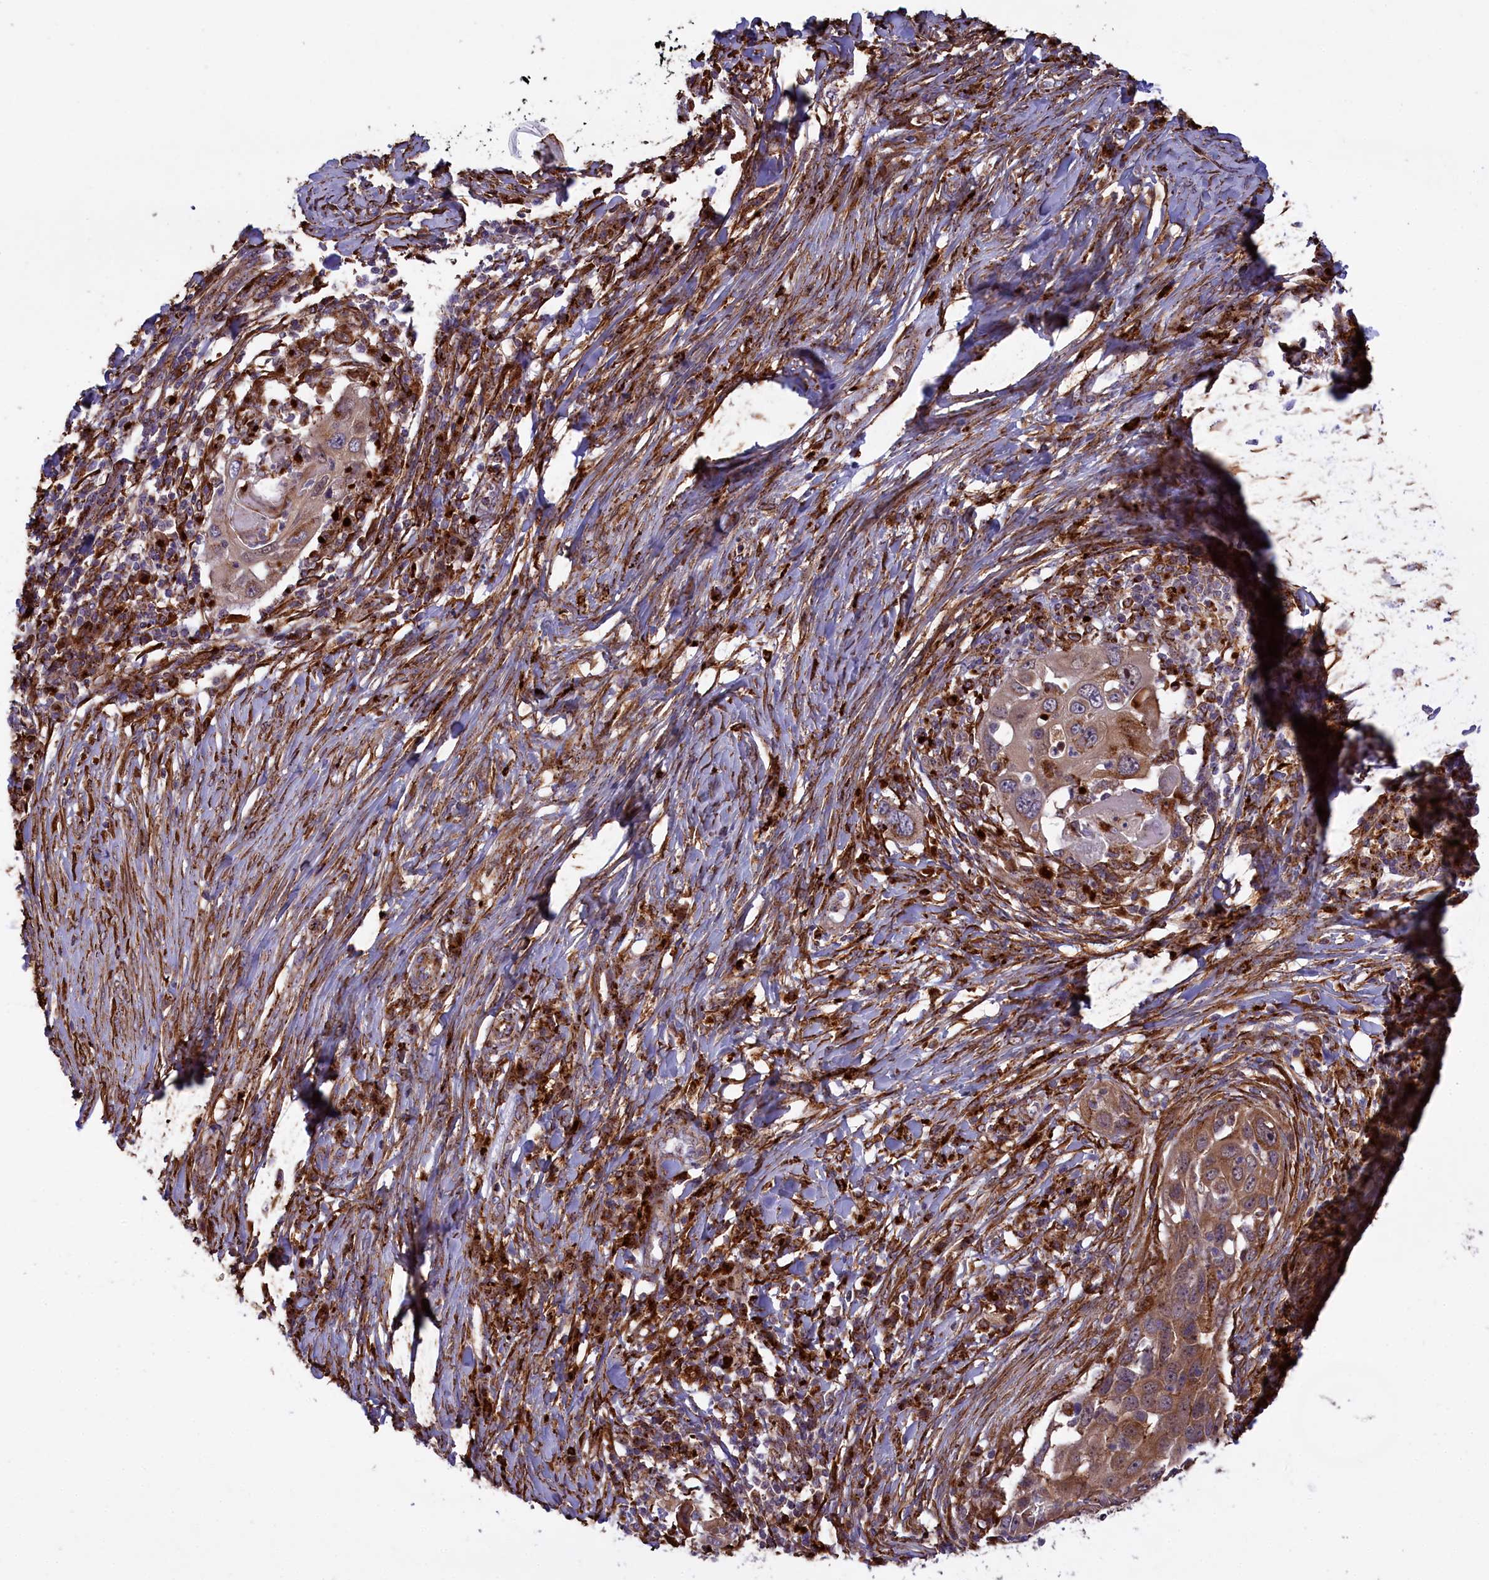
{"staining": {"intensity": "moderate", "quantity": ">75%", "location": "cytoplasmic/membranous"}, "tissue": "skin cancer", "cell_type": "Tumor cells", "image_type": "cancer", "snomed": [{"axis": "morphology", "description": "Squamous cell carcinoma, NOS"}, {"axis": "topography", "description": "Skin"}], "caption": "Human skin cancer (squamous cell carcinoma) stained for a protein (brown) exhibits moderate cytoplasmic/membranous positive expression in approximately >75% of tumor cells.", "gene": "MAN2B1", "patient": {"sex": "female", "age": 44}}